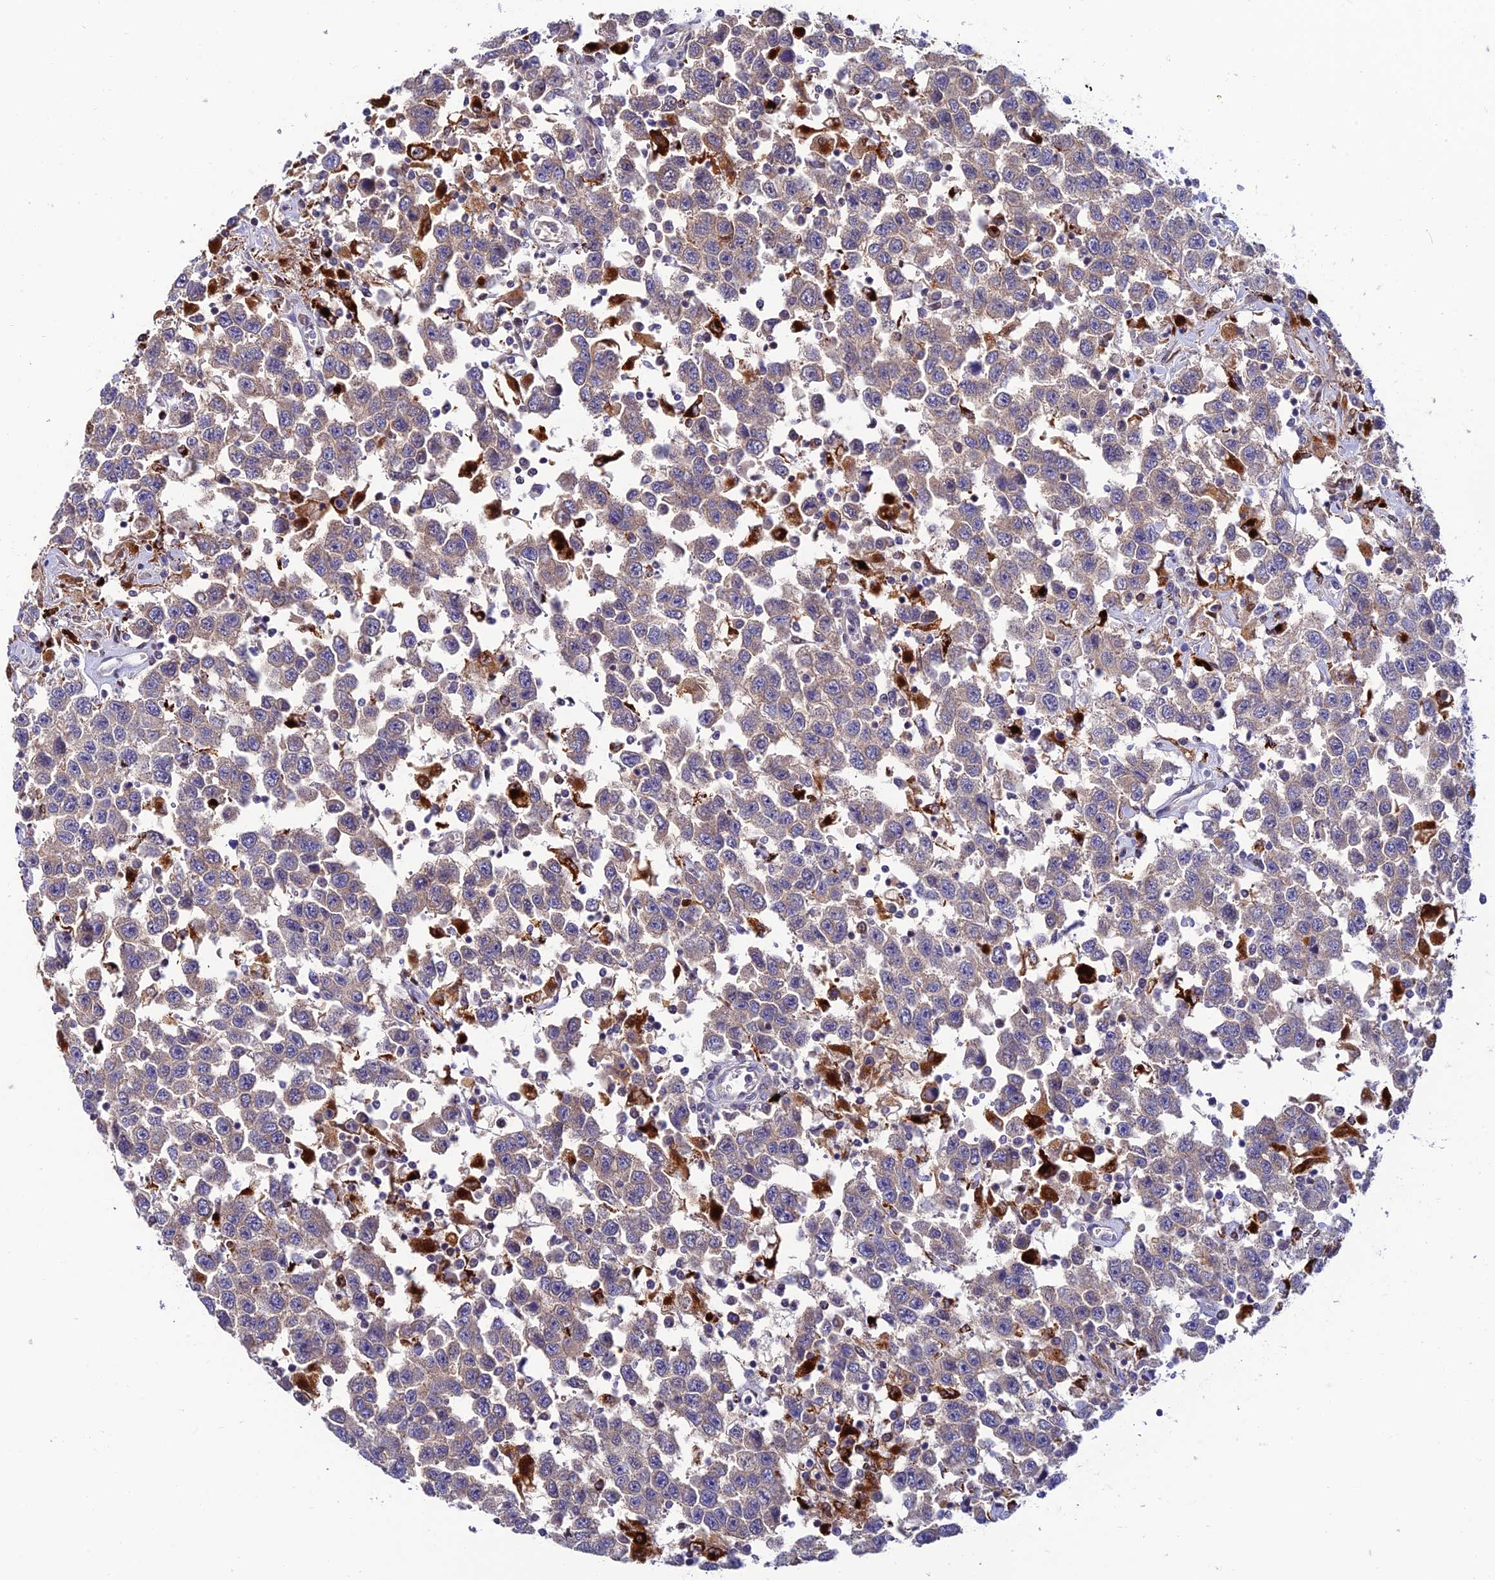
{"staining": {"intensity": "negative", "quantity": "none", "location": "none"}, "tissue": "testis cancer", "cell_type": "Tumor cells", "image_type": "cancer", "snomed": [{"axis": "morphology", "description": "Seminoma, NOS"}, {"axis": "topography", "description": "Testis"}], "caption": "DAB (3,3'-diaminobenzidine) immunohistochemical staining of testis seminoma reveals no significant expression in tumor cells.", "gene": "HIC1", "patient": {"sex": "male", "age": 41}}